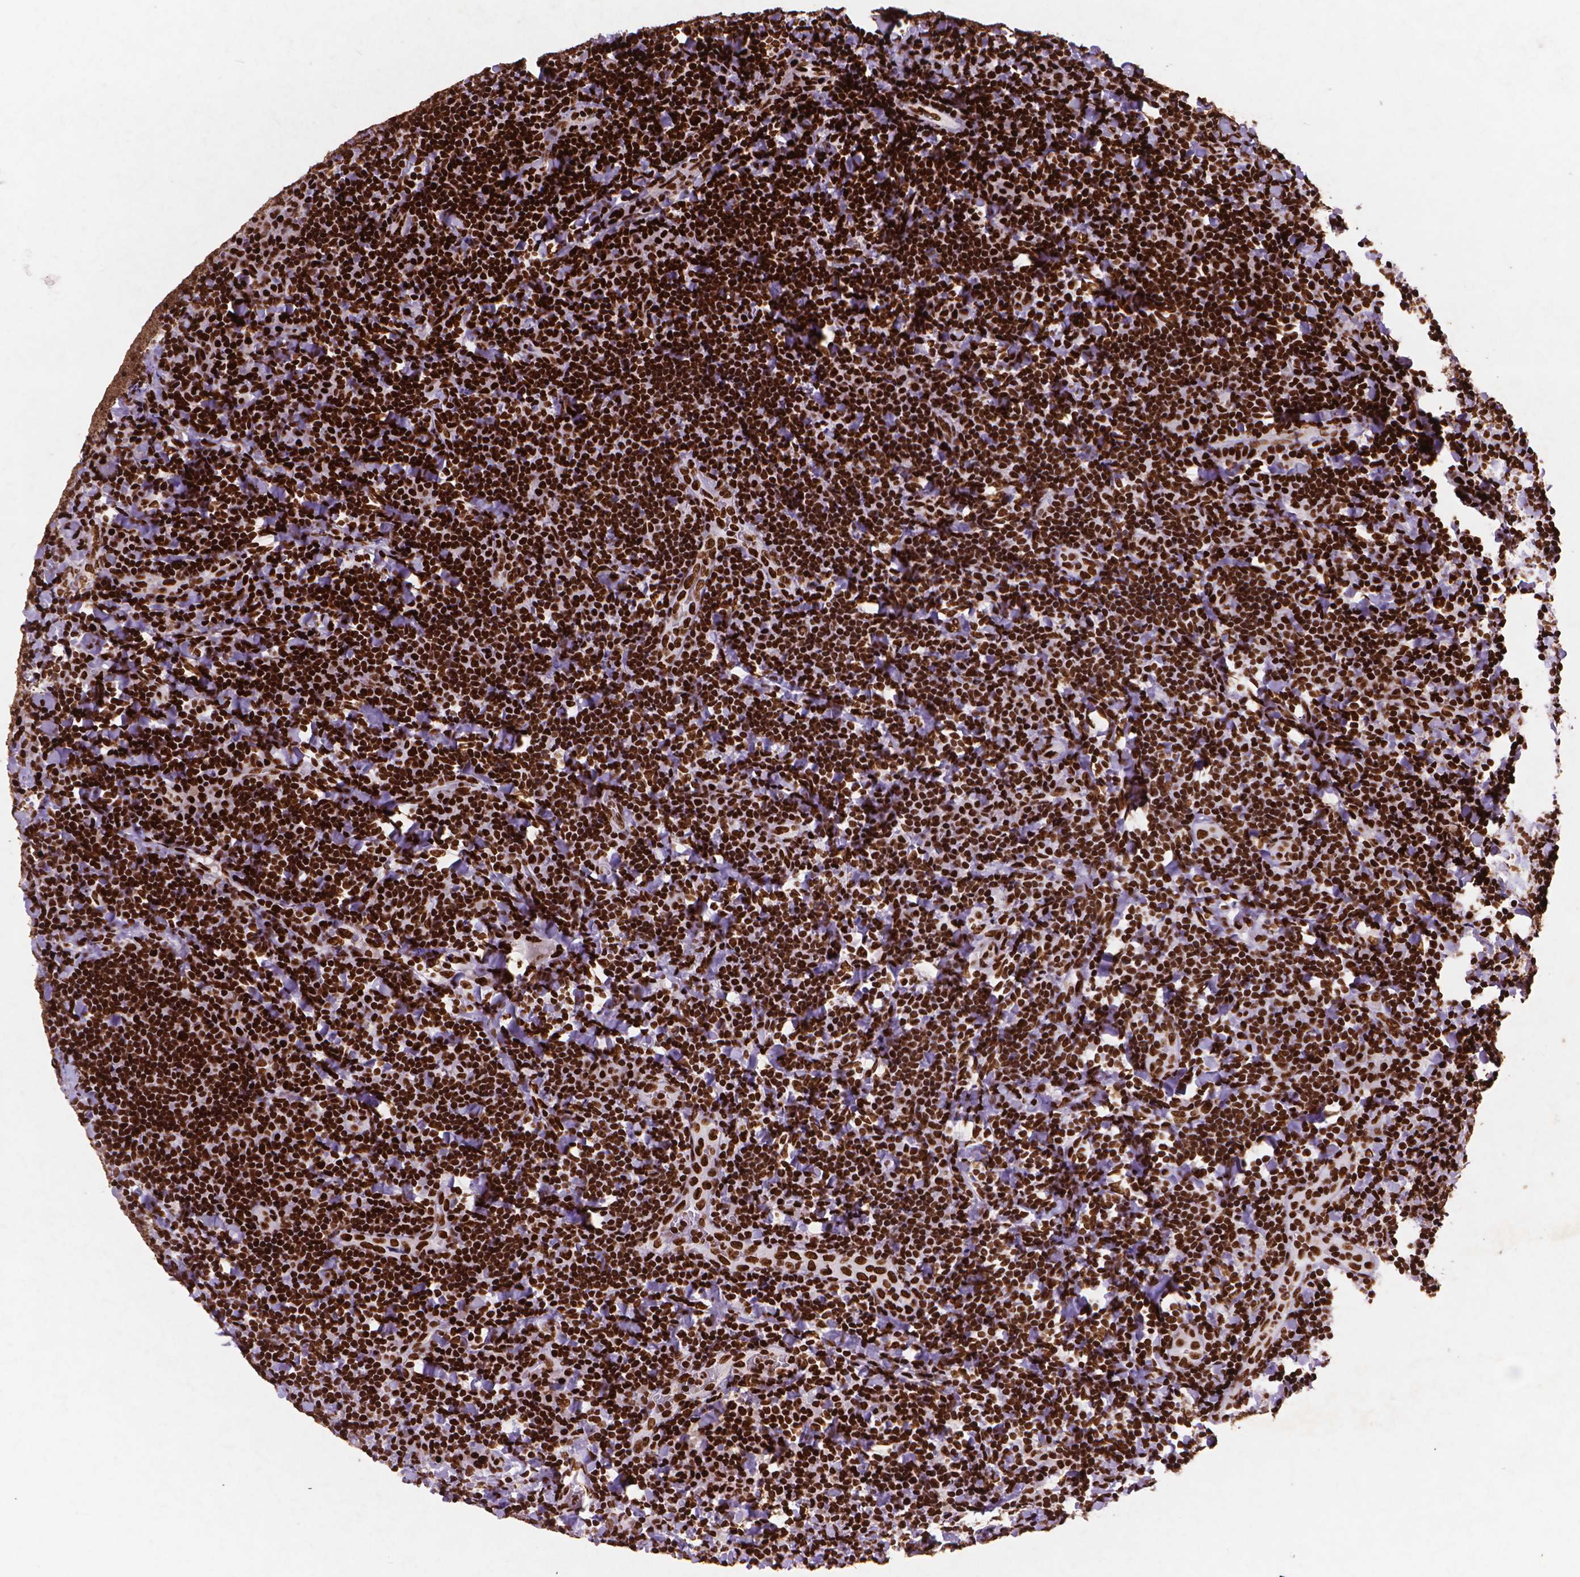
{"staining": {"intensity": "strong", "quantity": ">75%", "location": "nuclear"}, "tissue": "tonsil", "cell_type": "Germinal center cells", "image_type": "normal", "snomed": [{"axis": "morphology", "description": "Normal tissue, NOS"}, {"axis": "topography", "description": "Tonsil"}], "caption": "This image reveals immunohistochemistry (IHC) staining of normal human tonsil, with high strong nuclear staining in about >75% of germinal center cells.", "gene": "CITED2", "patient": {"sex": "male", "age": 17}}